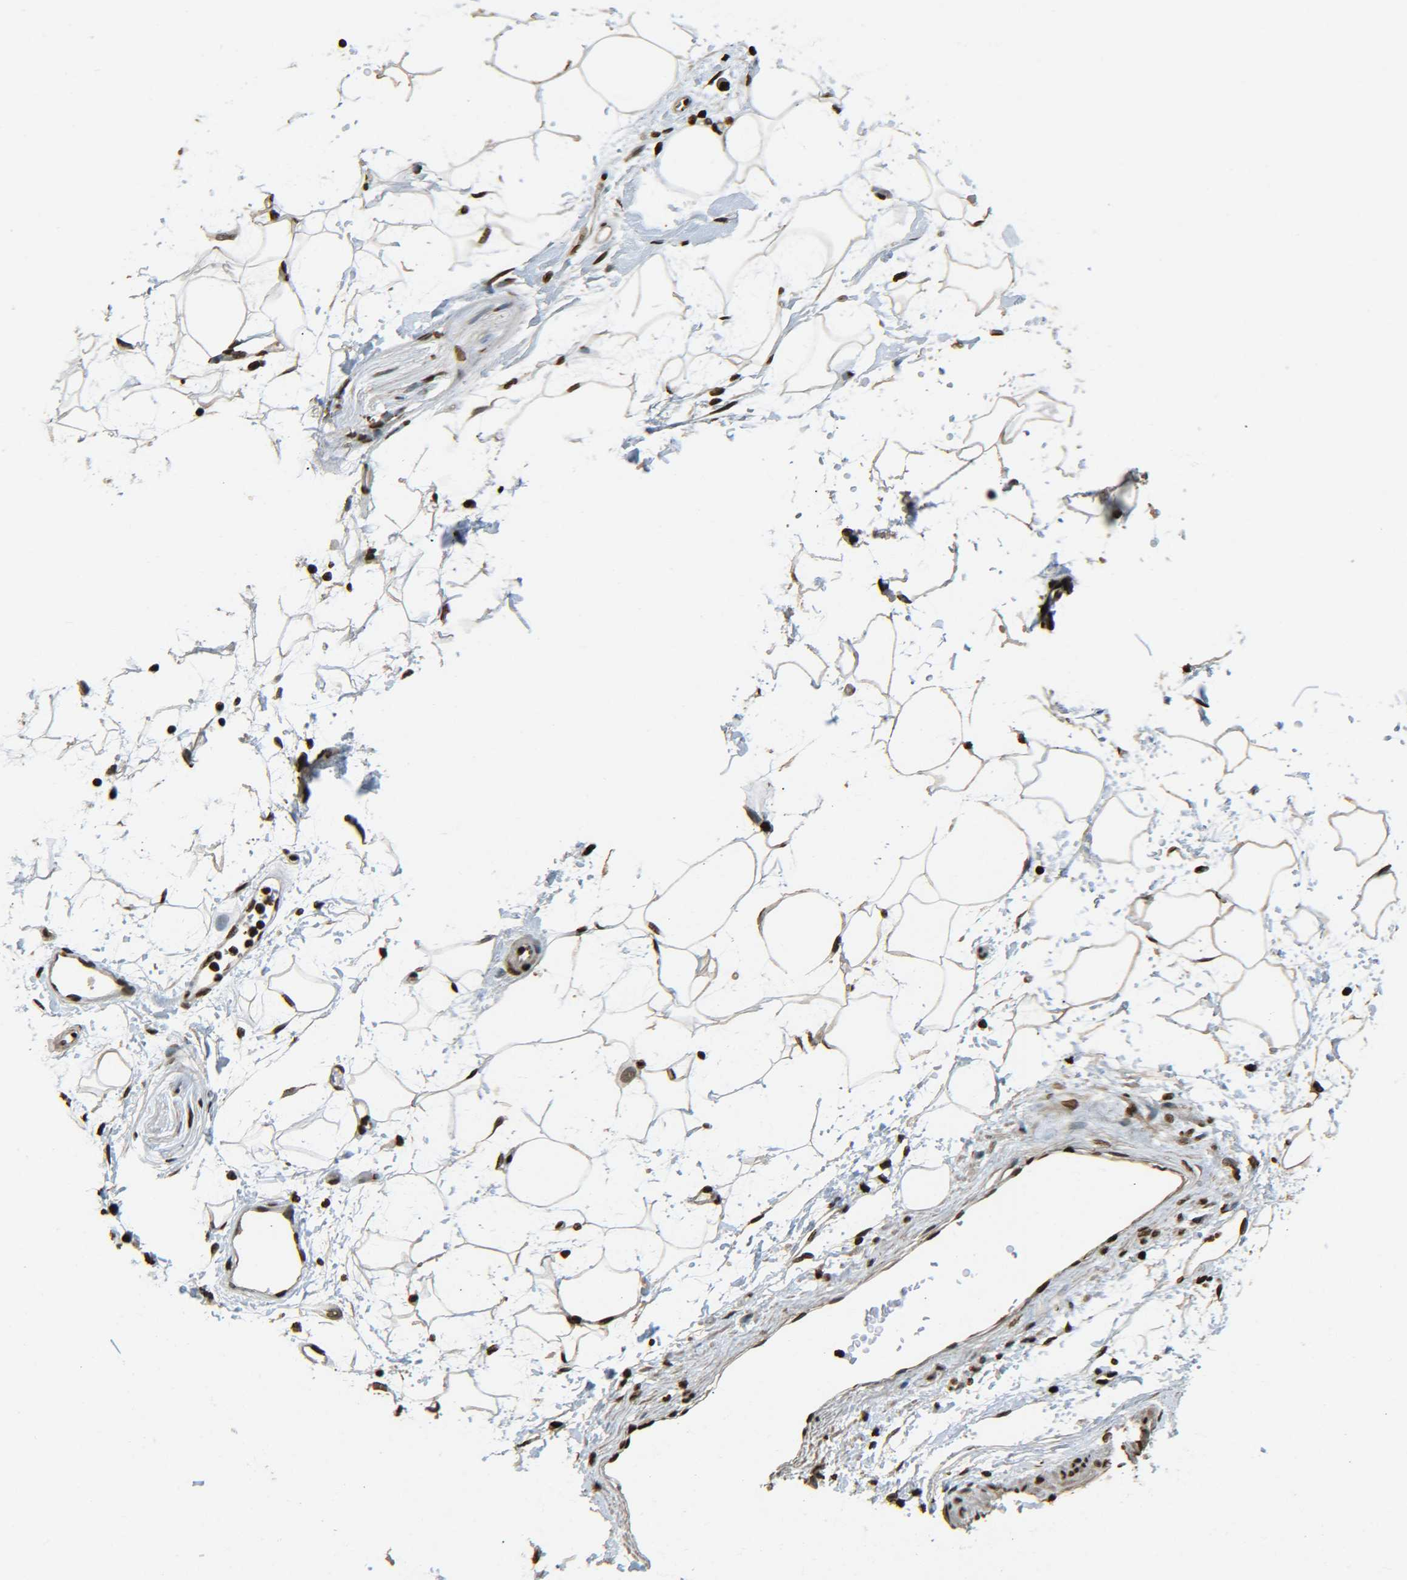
{"staining": {"intensity": "moderate", "quantity": ">75%", "location": "cytoplasmic/membranous,nuclear"}, "tissue": "adipose tissue", "cell_type": "Adipocytes", "image_type": "normal", "snomed": [{"axis": "morphology", "description": "Normal tissue, NOS"}, {"axis": "topography", "description": "Soft tissue"}], "caption": "Immunohistochemical staining of benign human adipose tissue demonstrates >75% levels of moderate cytoplasmic/membranous,nuclear protein staining in about >75% of adipocytes.", "gene": "H4C16", "patient": {"sex": "male", "age": 72}}